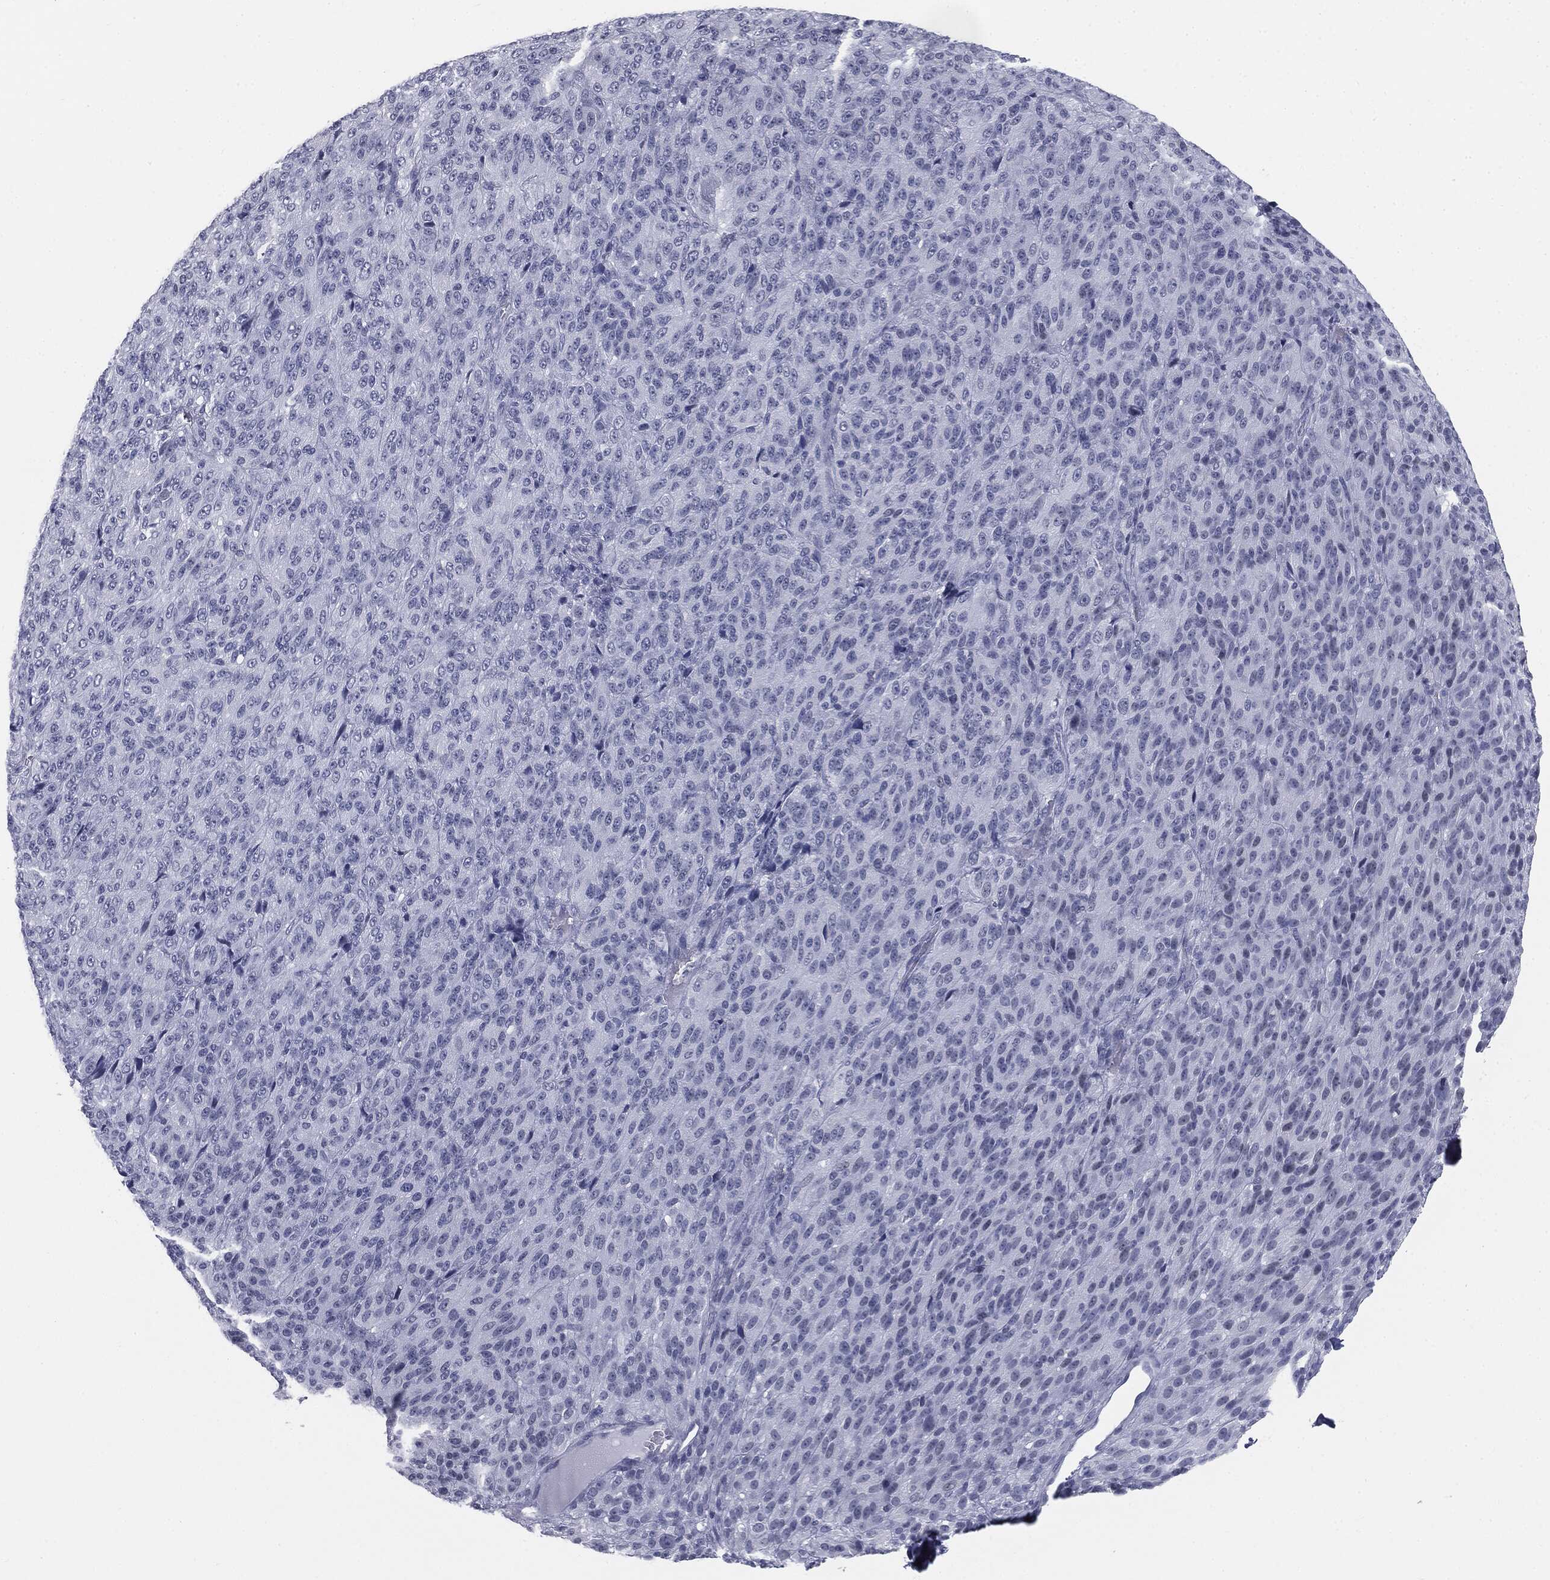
{"staining": {"intensity": "negative", "quantity": "none", "location": "none"}, "tissue": "melanoma", "cell_type": "Tumor cells", "image_type": "cancer", "snomed": [{"axis": "morphology", "description": "Malignant melanoma, Metastatic site"}, {"axis": "topography", "description": "Brain"}], "caption": "IHC of human melanoma displays no expression in tumor cells. (Brightfield microscopy of DAB immunohistochemistry (IHC) at high magnification).", "gene": "TPO", "patient": {"sex": "female", "age": 56}}